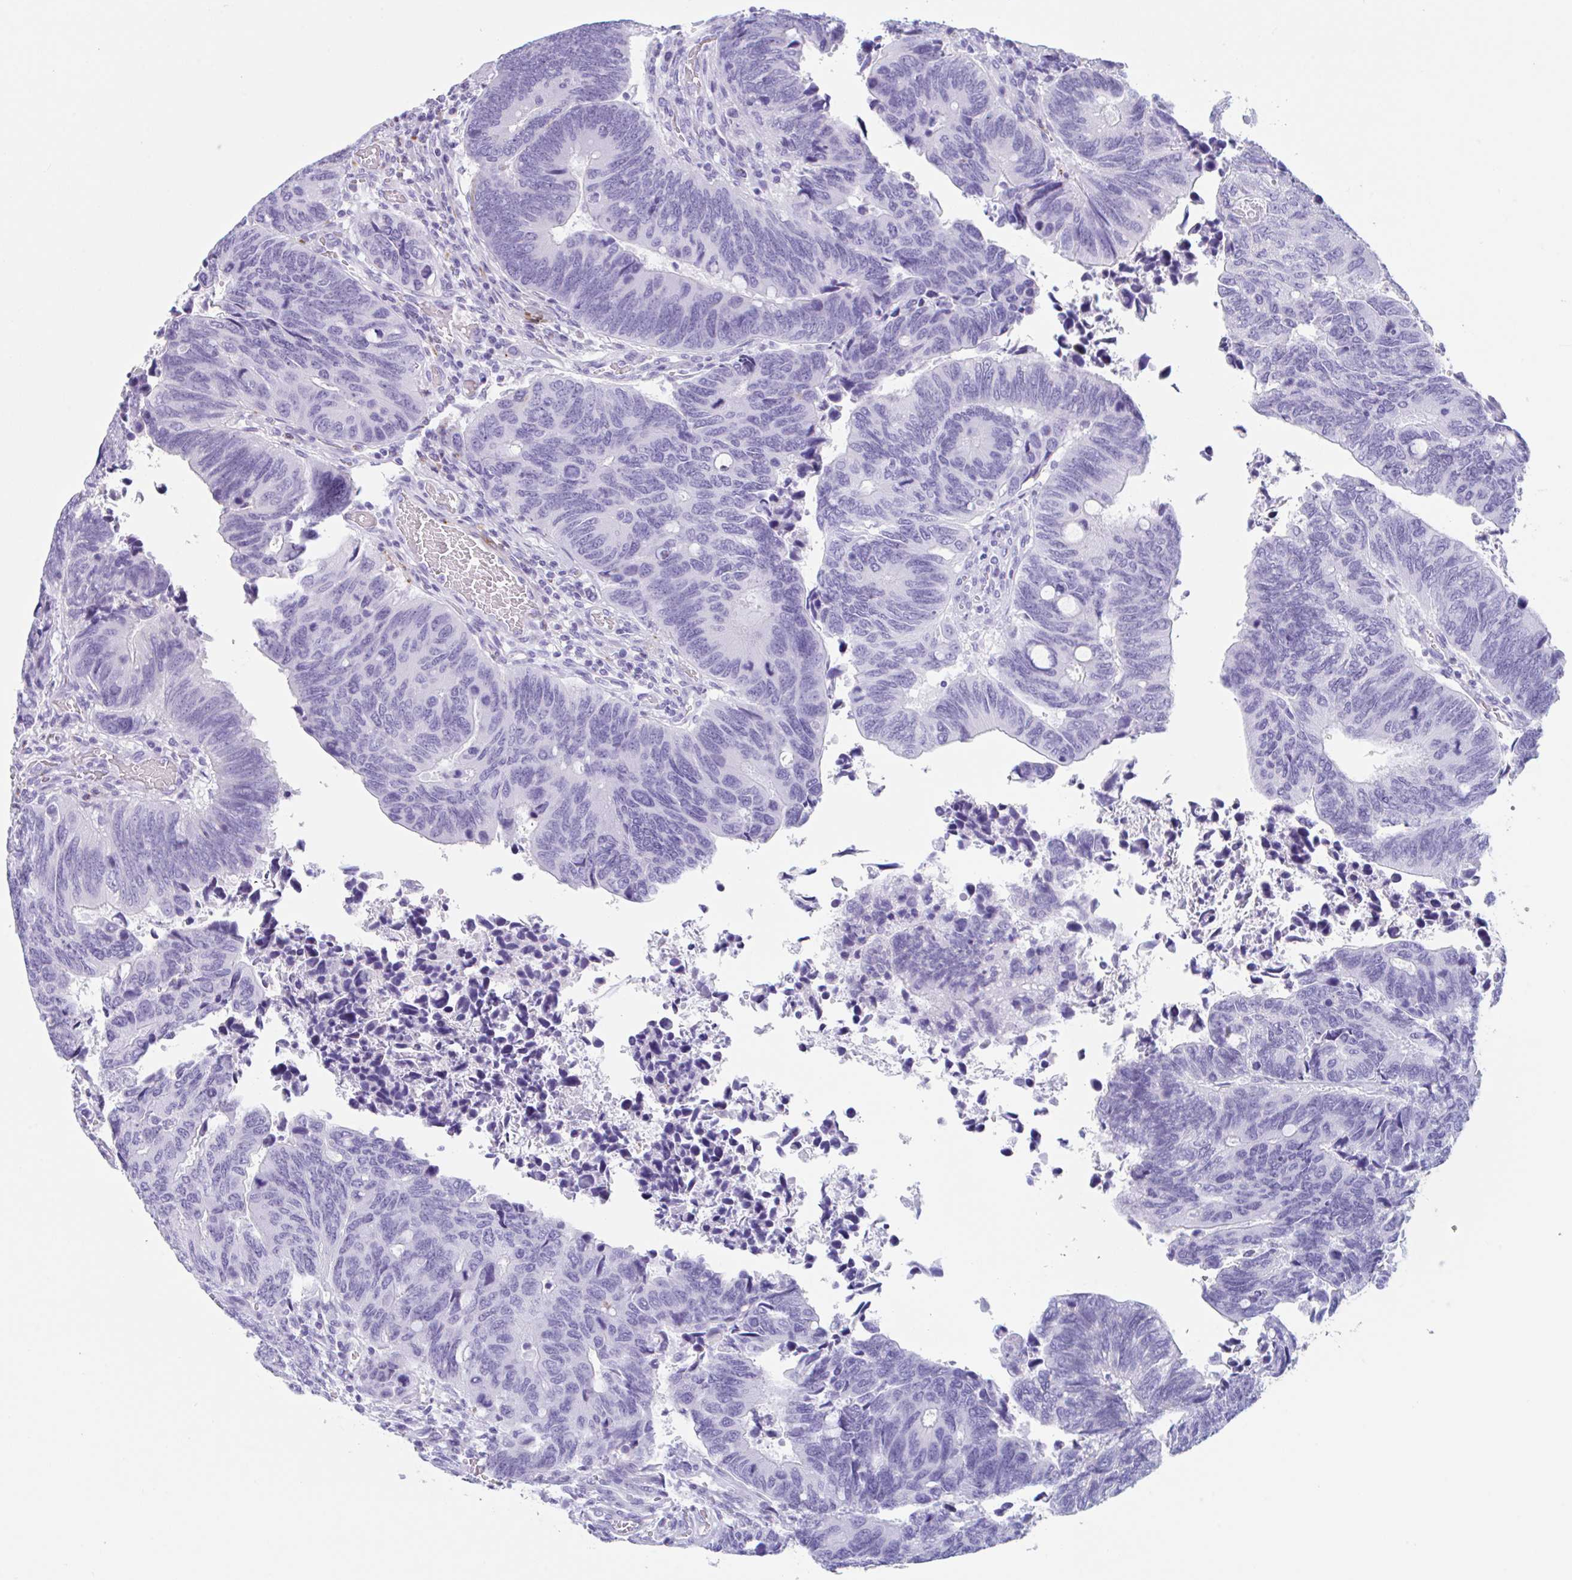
{"staining": {"intensity": "negative", "quantity": "none", "location": "none"}, "tissue": "colorectal cancer", "cell_type": "Tumor cells", "image_type": "cancer", "snomed": [{"axis": "morphology", "description": "Adenocarcinoma, NOS"}, {"axis": "topography", "description": "Colon"}], "caption": "Adenocarcinoma (colorectal) was stained to show a protein in brown. There is no significant expression in tumor cells. (Stains: DAB (3,3'-diaminobenzidine) IHC with hematoxylin counter stain, Microscopy: brightfield microscopy at high magnification).", "gene": "TAS2R41", "patient": {"sex": "male", "age": 87}}